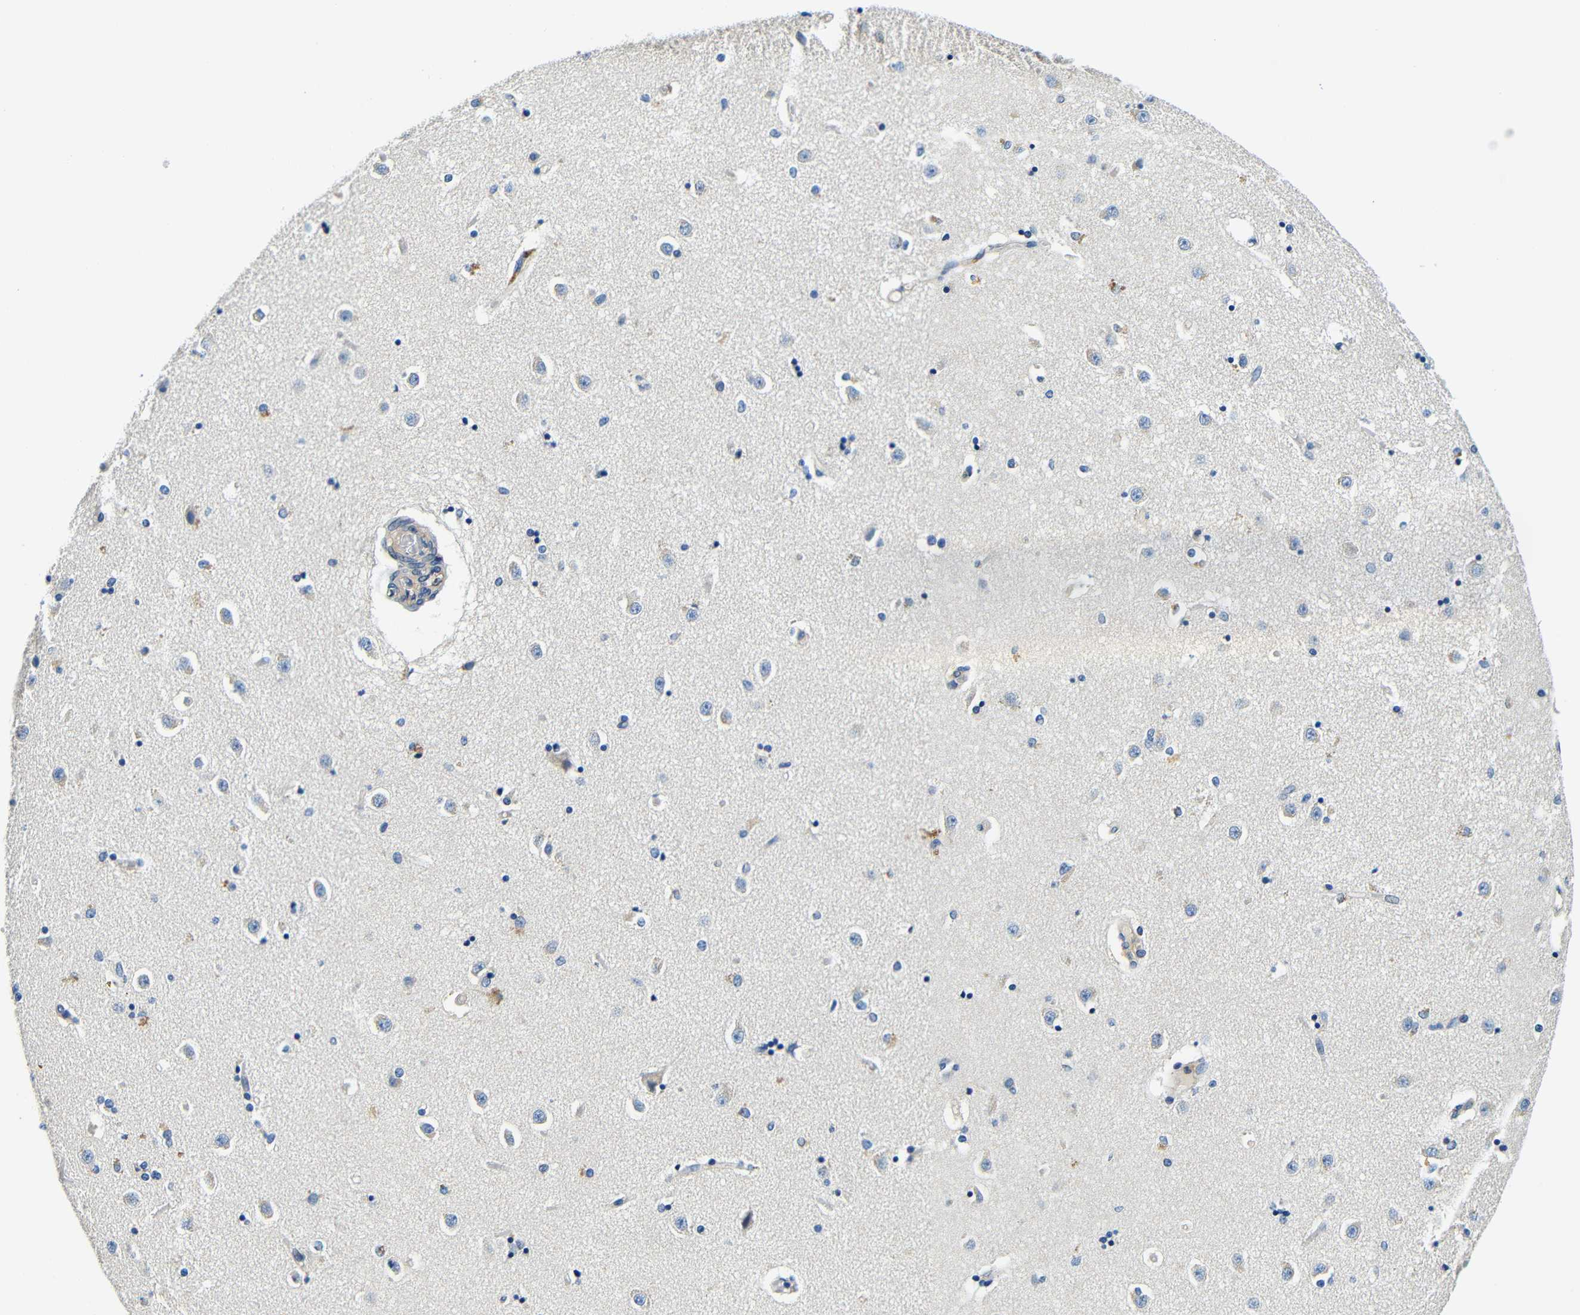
{"staining": {"intensity": "negative", "quantity": "none", "location": "none"}, "tissue": "caudate", "cell_type": "Glial cells", "image_type": "normal", "snomed": [{"axis": "morphology", "description": "Normal tissue, NOS"}, {"axis": "topography", "description": "Lateral ventricle wall"}], "caption": "This is an immunohistochemistry (IHC) photomicrograph of normal caudate. There is no expression in glial cells.", "gene": "FMO5", "patient": {"sex": "female", "age": 54}}